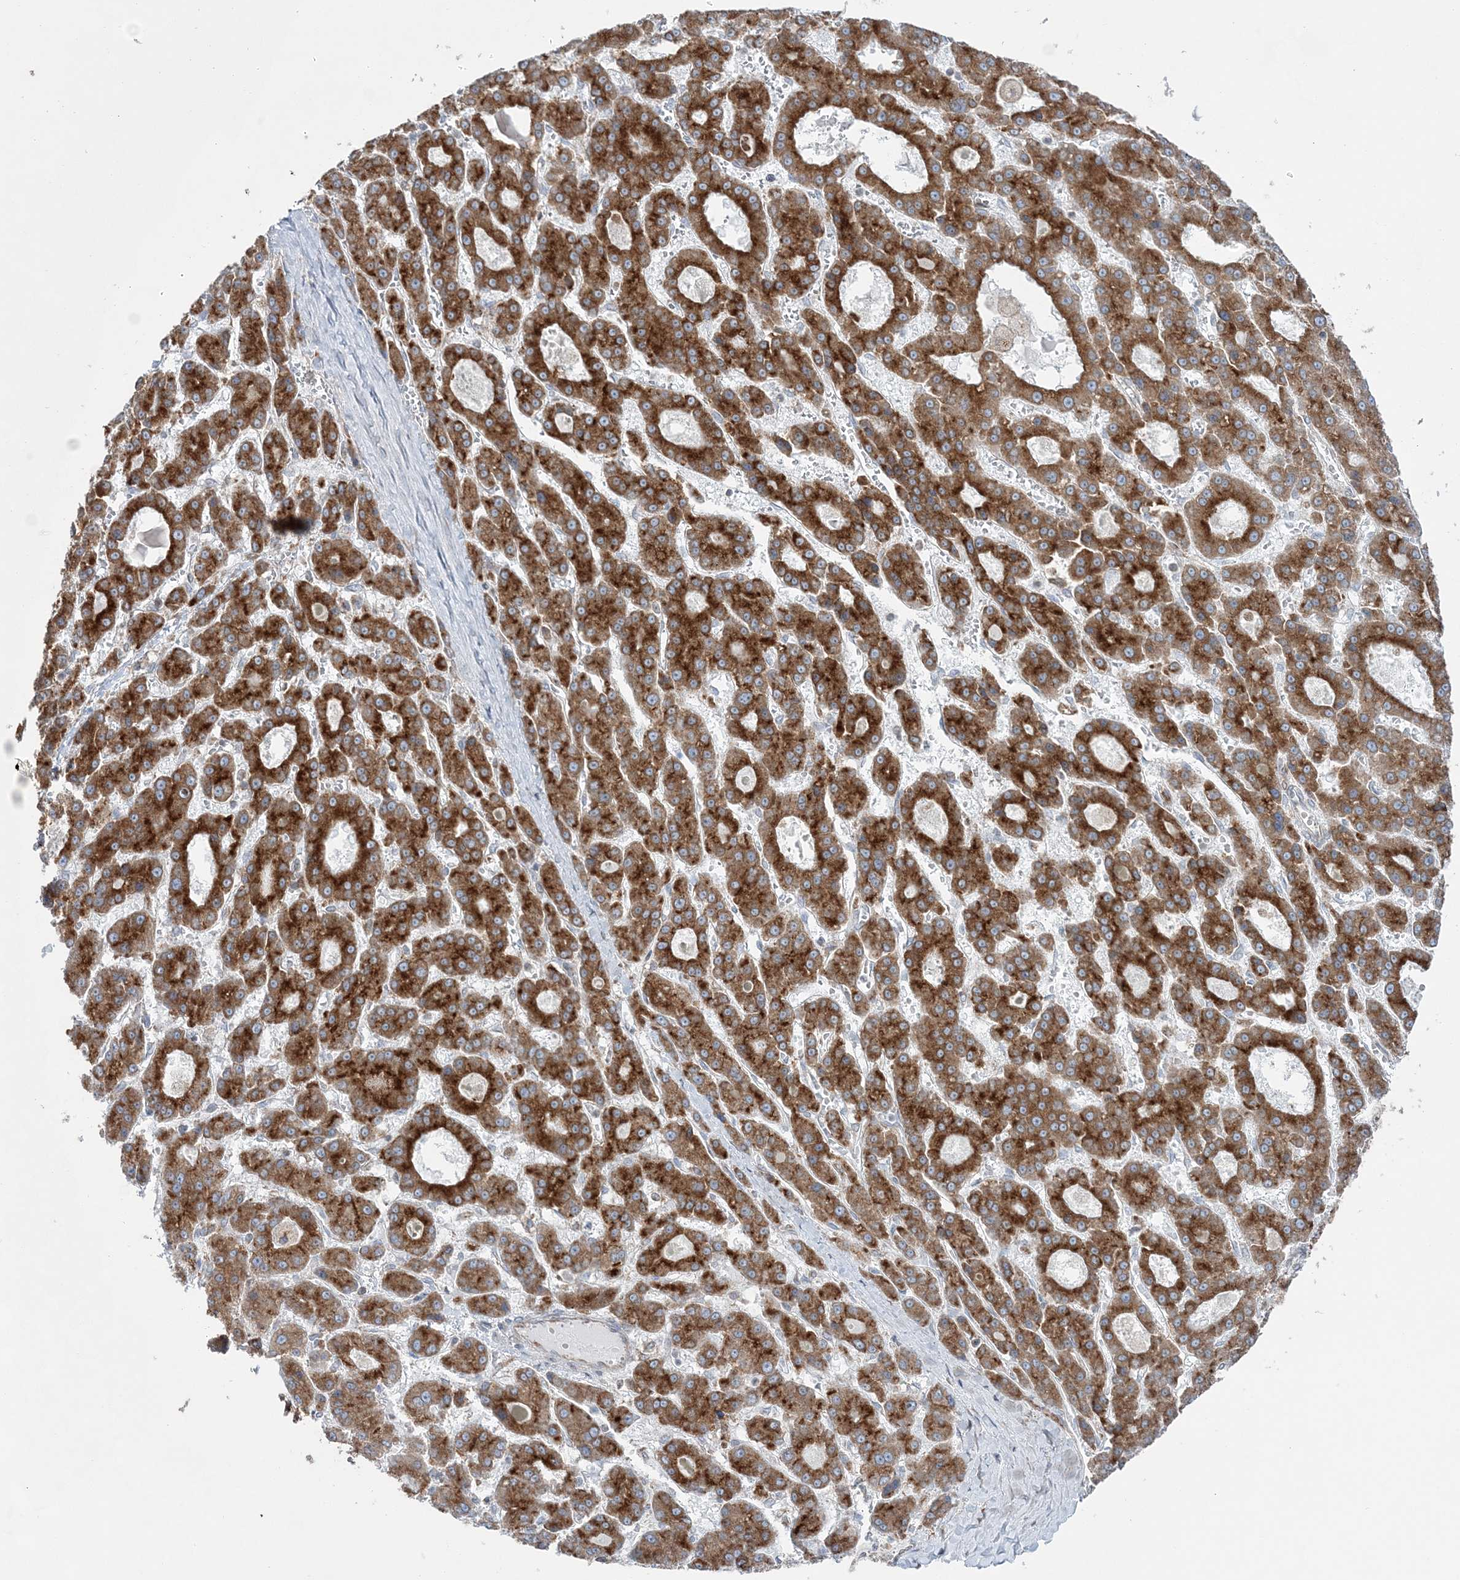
{"staining": {"intensity": "strong", "quantity": ">75%", "location": "cytoplasmic/membranous"}, "tissue": "liver cancer", "cell_type": "Tumor cells", "image_type": "cancer", "snomed": [{"axis": "morphology", "description": "Carcinoma, Hepatocellular, NOS"}, {"axis": "topography", "description": "Liver"}], "caption": "Protein analysis of liver cancer tissue shows strong cytoplasmic/membranous staining in approximately >75% of tumor cells. (DAB IHC with brightfield microscopy, high magnification).", "gene": "TMED10", "patient": {"sex": "male", "age": 70}}